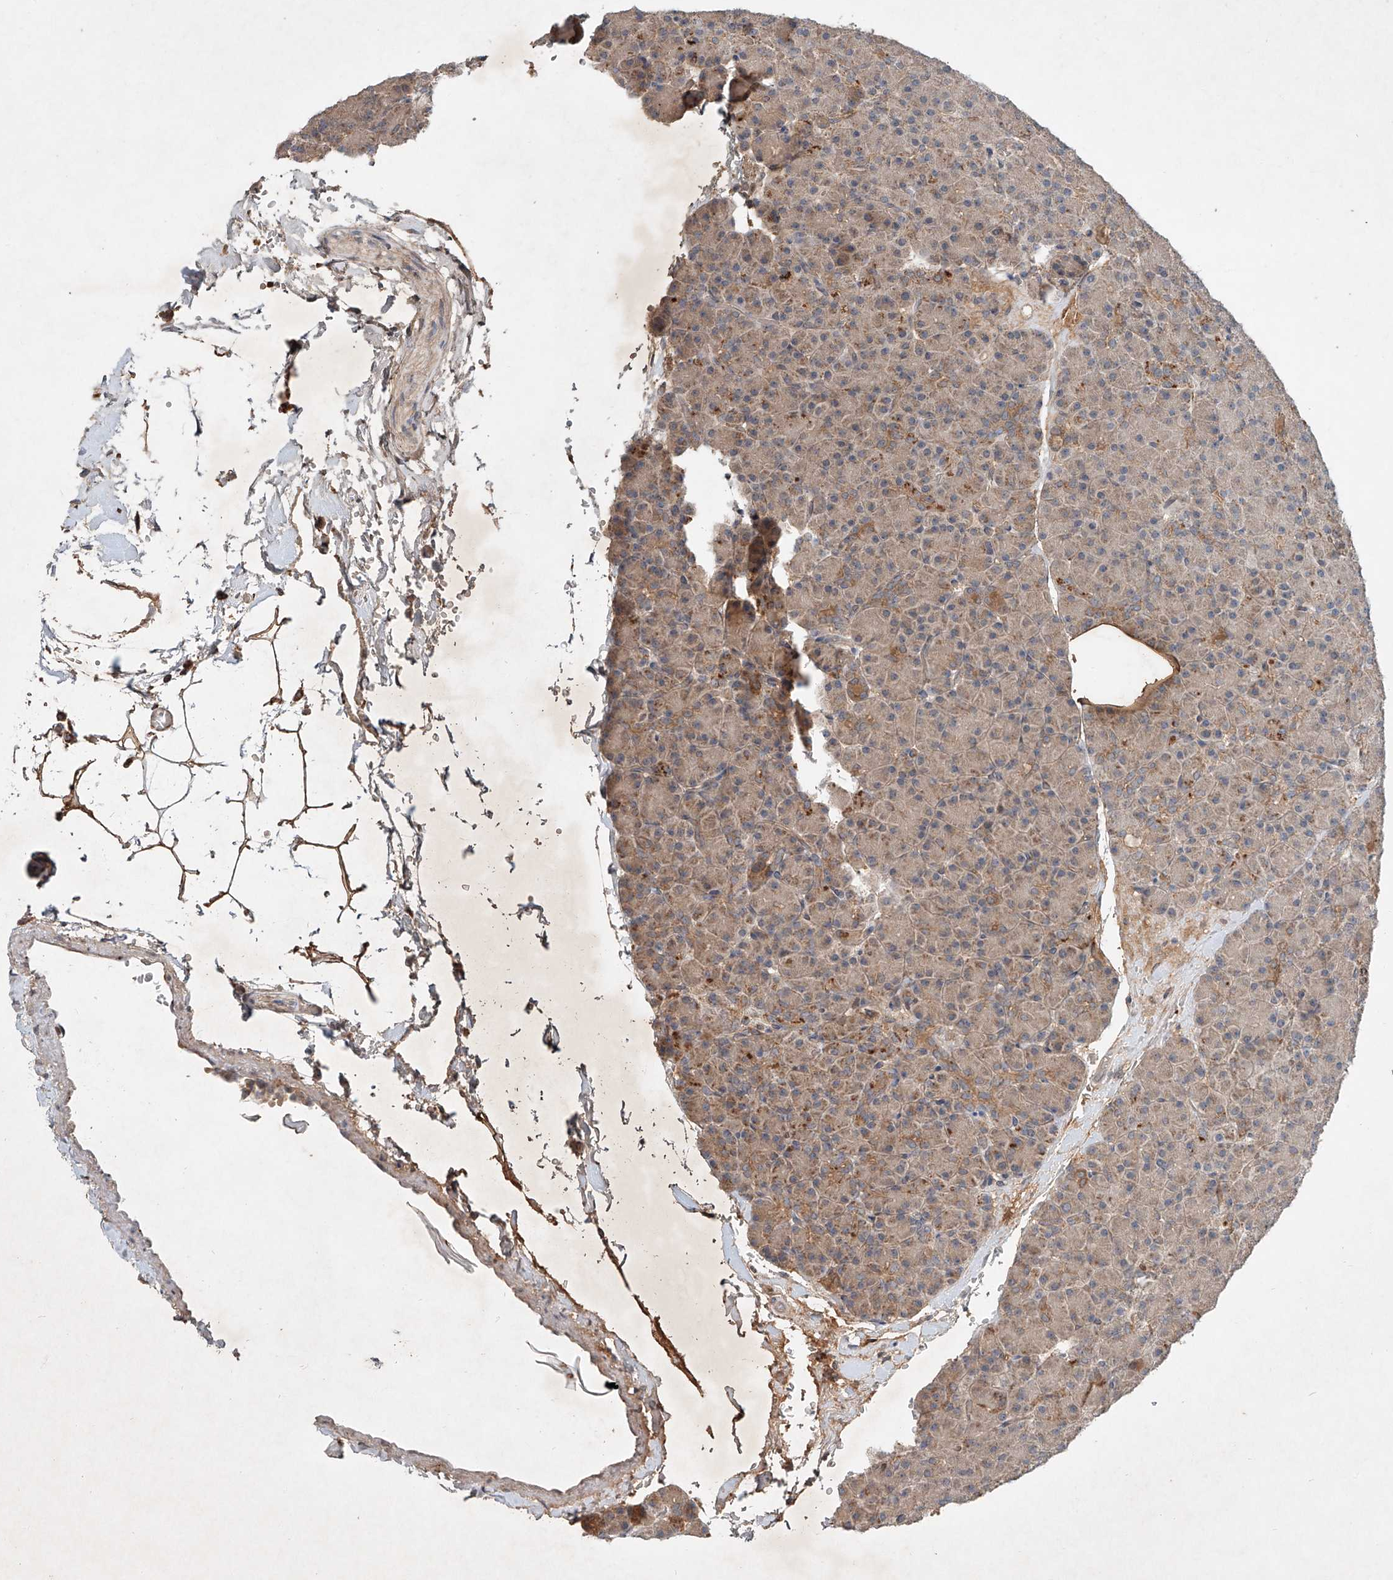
{"staining": {"intensity": "moderate", "quantity": ">75%", "location": "cytoplasmic/membranous"}, "tissue": "pancreas", "cell_type": "Exocrine glandular cells", "image_type": "normal", "snomed": [{"axis": "morphology", "description": "Normal tissue, NOS"}, {"axis": "topography", "description": "Pancreas"}], "caption": "Exocrine glandular cells demonstrate medium levels of moderate cytoplasmic/membranous positivity in about >75% of cells in unremarkable pancreas.", "gene": "IER5", "patient": {"sex": "female", "age": 43}}